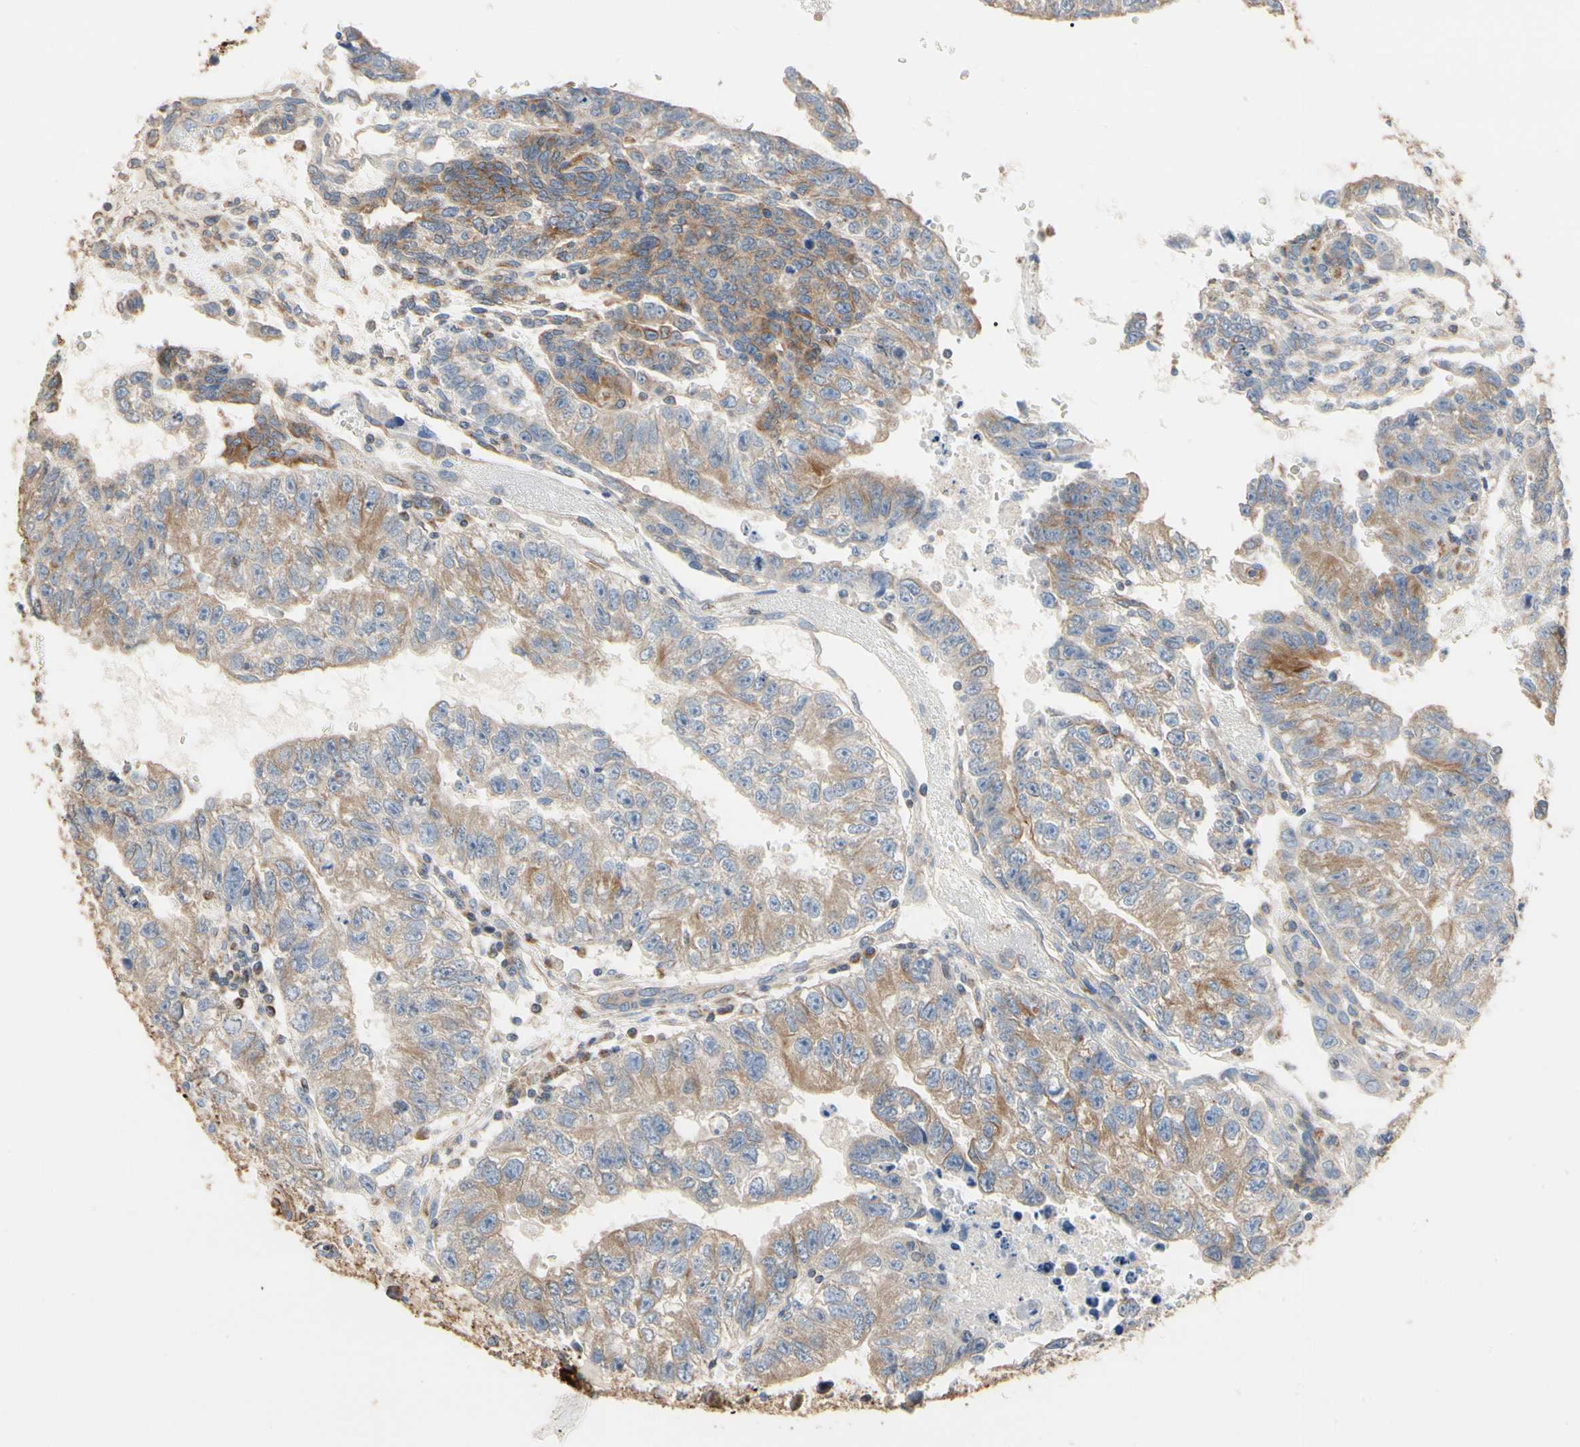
{"staining": {"intensity": "moderate", "quantity": "<25%", "location": "cytoplasmic/membranous"}, "tissue": "testis cancer", "cell_type": "Tumor cells", "image_type": "cancer", "snomed": [{"axis": "morphology", "description": "Seminoma, NOS"}, {"axis": "morphology", "description": "Carcinoma, Embryonal, NOS"}, {"axis": "topography", "description": "Testis"}], "caption": "Protein staining of testis cancer (seminoma) tissue reveals moderate cytoplasmic/membranous expression in about <25% of tumor cells.", "gene": "TUBA1A", "patient": {"sex": "male", "age": 52}}